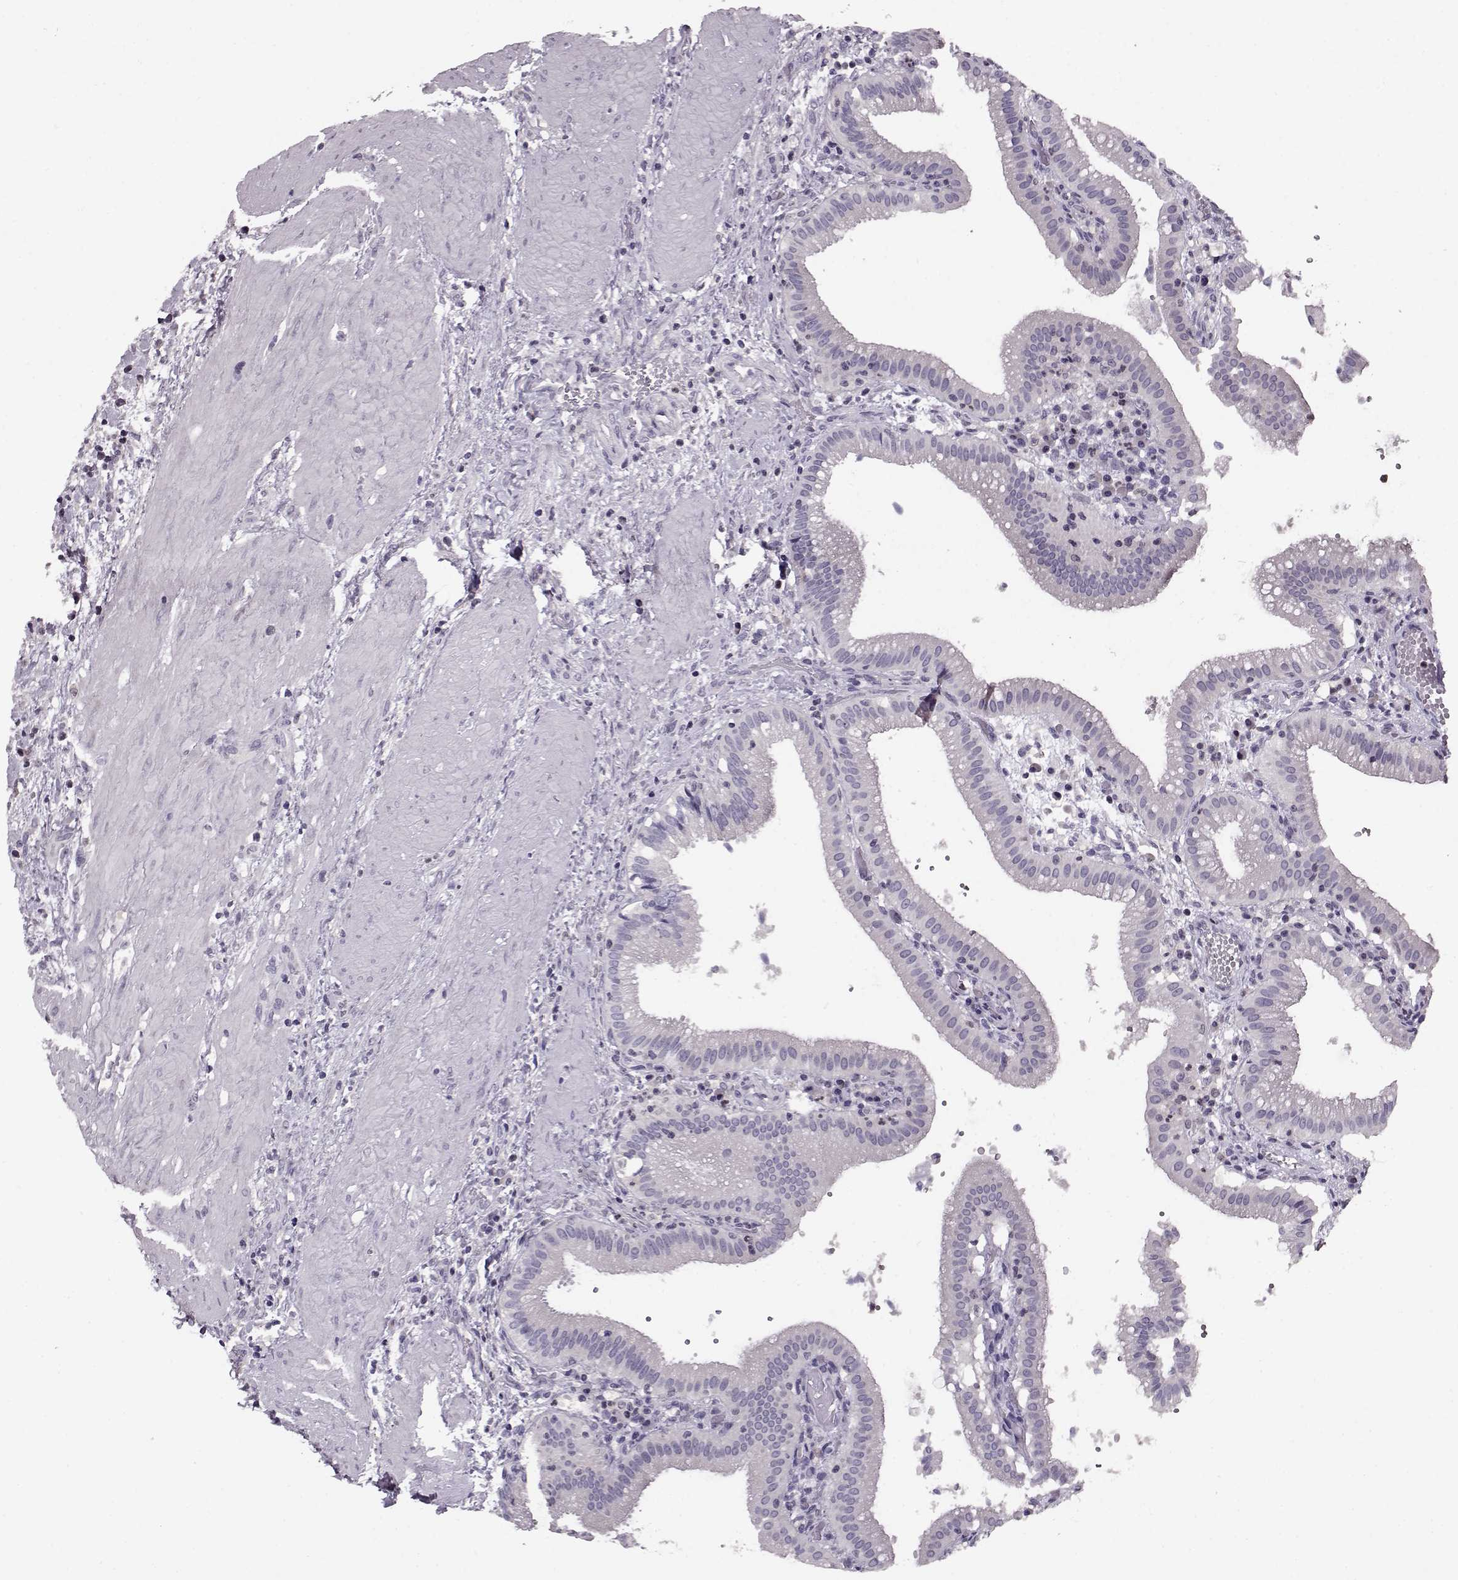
{"staining": {"intensity": "negative", "quantity": "none", "location": "none"}, "tissue": "gallbladder", "cell_type": "Glandular cells", "image_type": "normal", "snomed": [{"axis": "morphology", "description": "Normal tissue, NOS"}, {"axis": "topography", "description": "Gallbladder"}], "caption": "Immunohistochemistry (IHC) of unremarkable gallbladder shows no staining in glandular cells.", "gene": "RP1L1", "patient": {"sex": "male", "age": 42}}